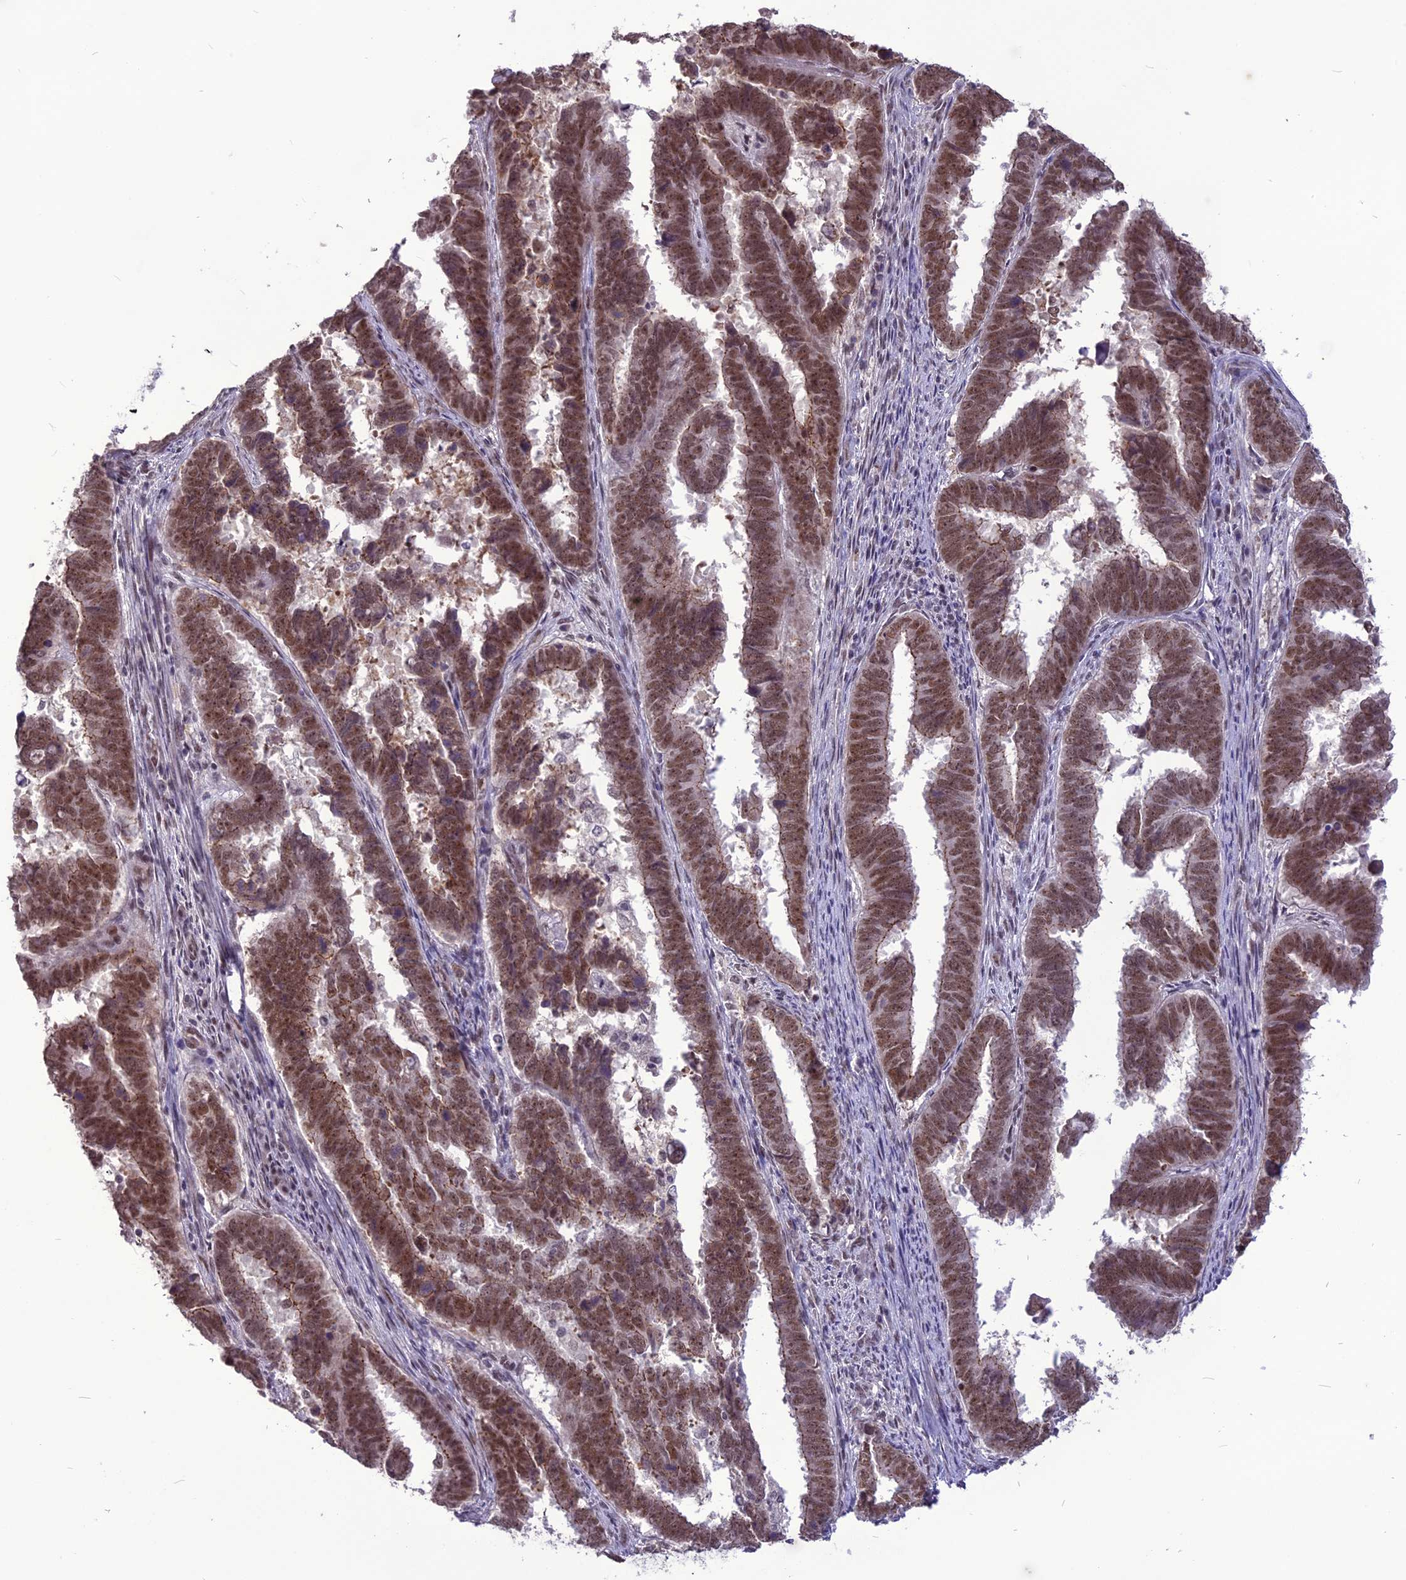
{"staining": {"intensity": "moderate", "quantity": ">75%", "location": "cytoplasmic/membranous,nuclear"}, "tissue": "endometrial cancer", "cell_type": "Tumor cells", "image_type": "cancer", "snomed": [{"axis": "morphology", "description": "Adenocarcinoma, NOS"}, {"axis": "topography", "description": "Endometrium"}], "caption": "A brown stain labels moderate cytoplasmic/membranous and nuclear positivity of a protein in endometrial adenocarcinoma tumor cells.", "gene": "DIS3", "patient": {"sex": "female", "age": 75}}